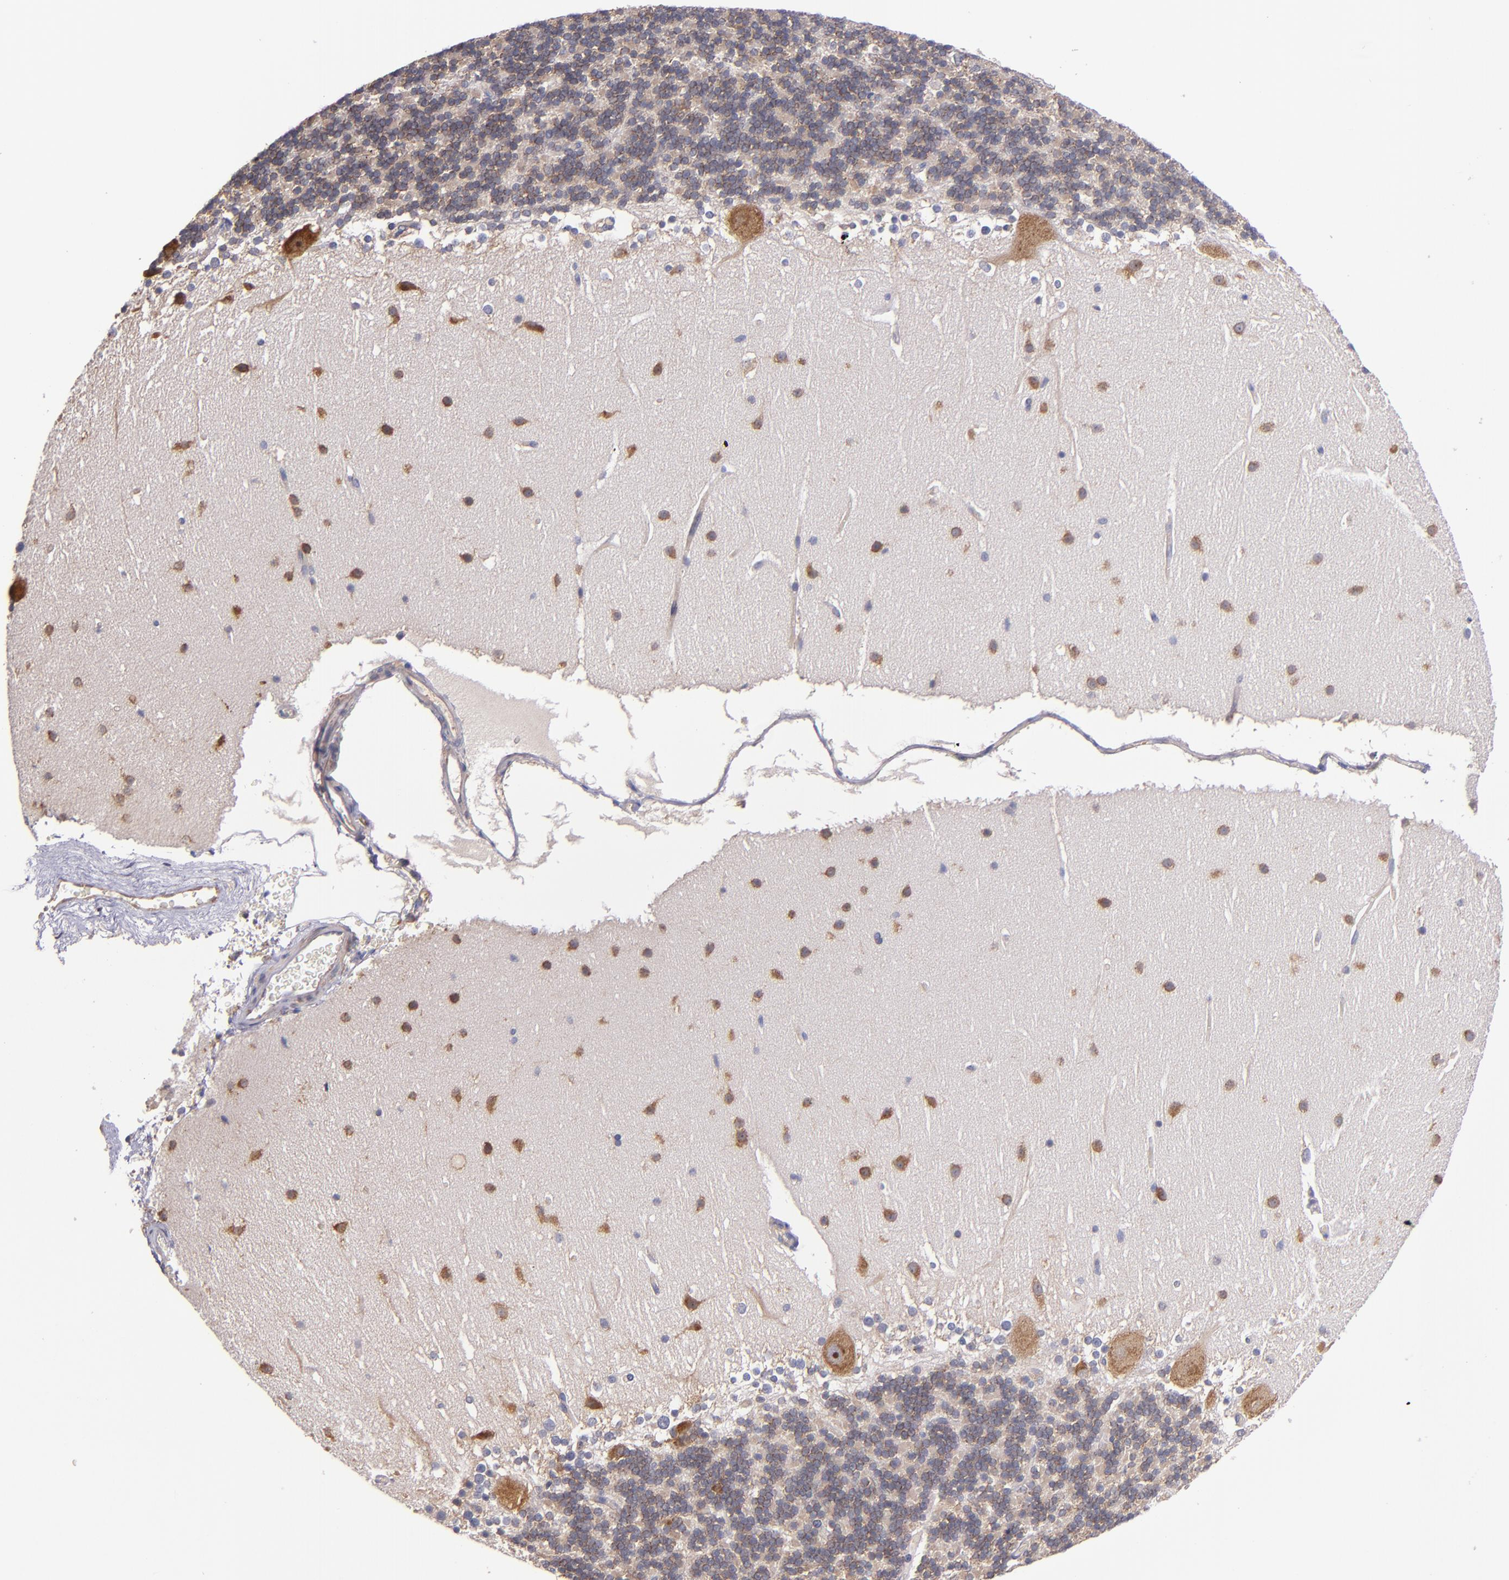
{"staining": {"intensity": "weak", "quantity": "25%-75%", "location": "cytoplasmic/membranous"}, "tissue": "cerebellum", "cell_type": "Cells in granular layer", "image_type": "normal", "snomed": [{"axis": "morphology", "description": "Normal tissue, NOS"}, {"axis": "topography", "description": "Cerebellum"}], "caption": "Protein staining of unremarkable cerebellum displays weak cytoplasmic/membranous positivity in approximately 25%-75% of cells in granular layer.", "gene": "EIF4ENIF1", "patient": {"sex": "female", "age": 19}}